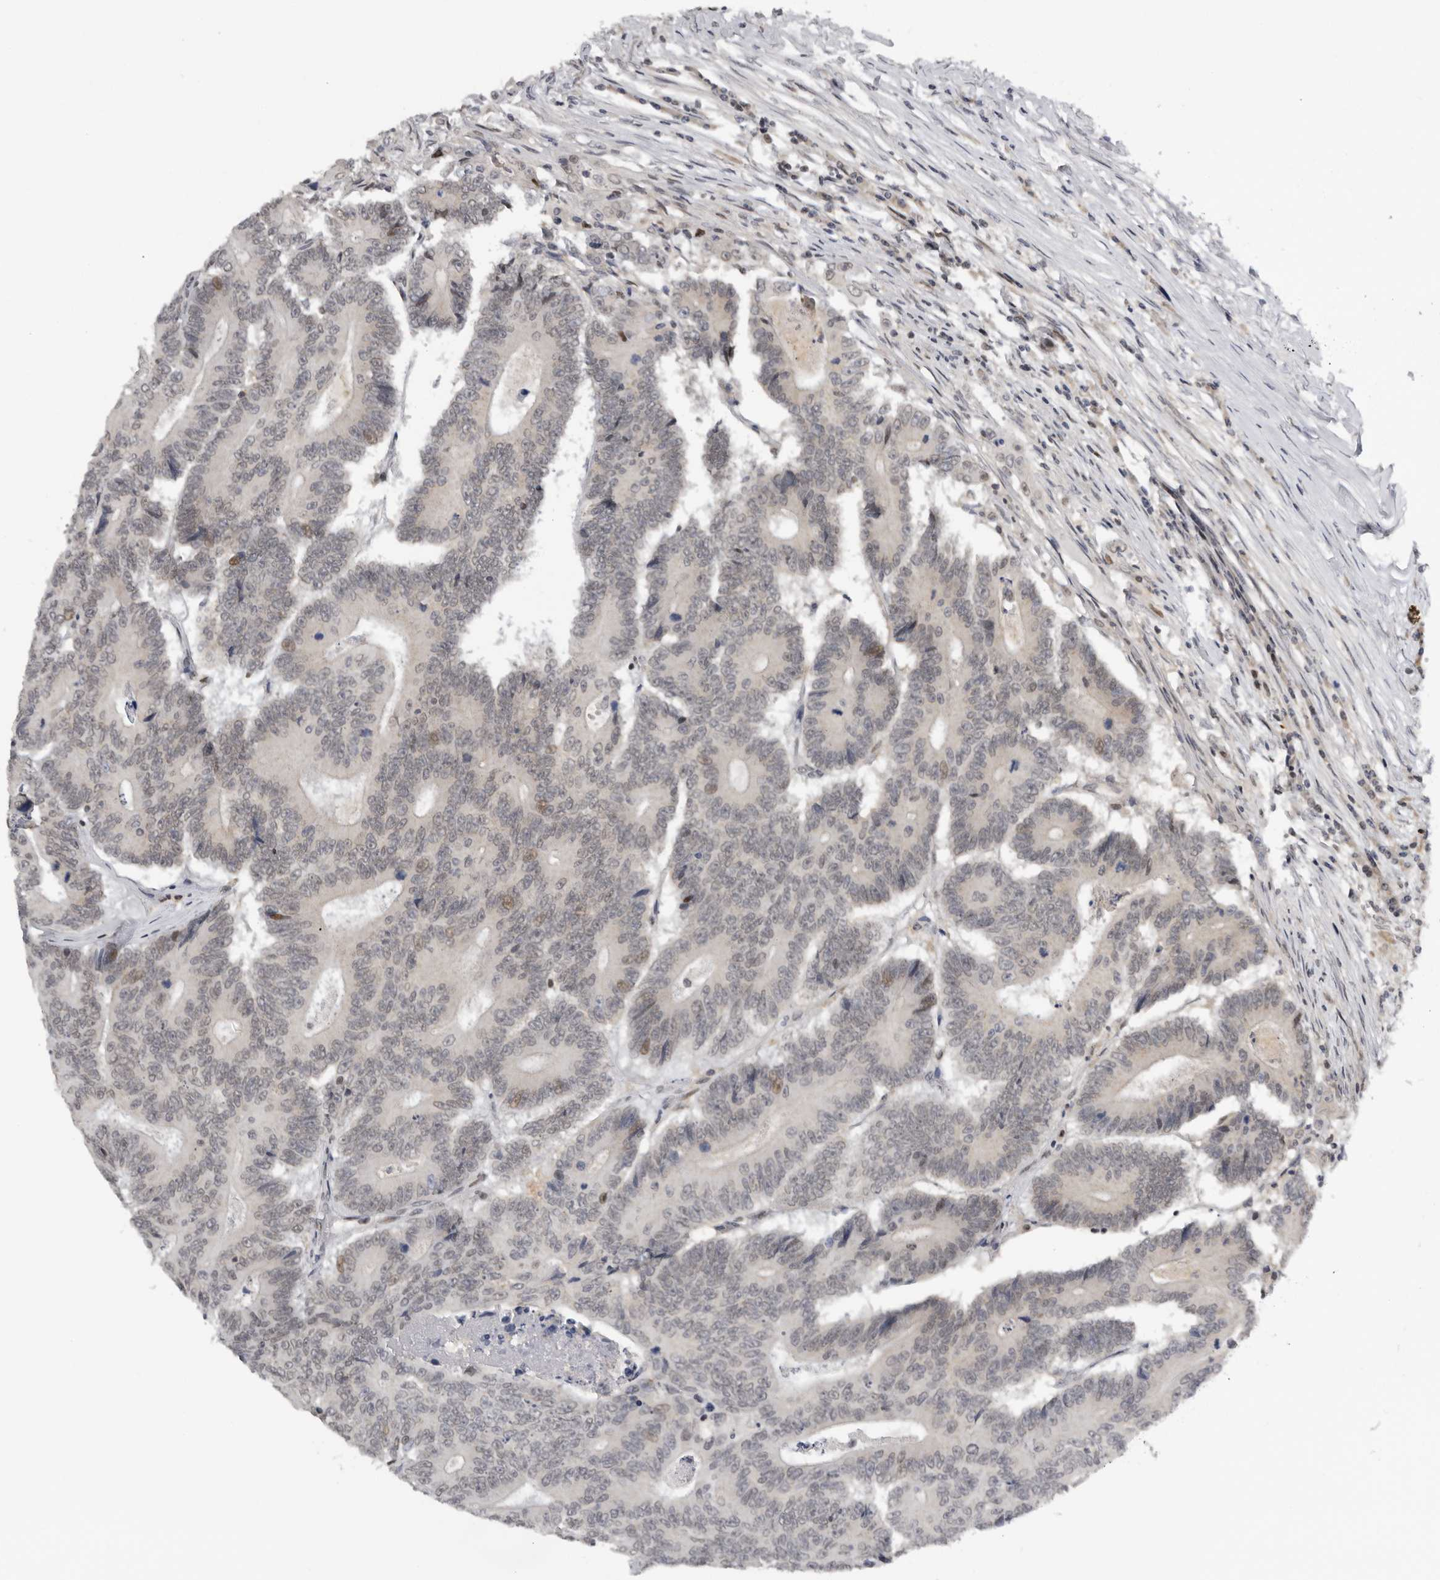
{"staining": {"intensity": "moderate", "quantity": "<25%", "location": "nuclear"}, "tissue": "colorectal cancer", "cell_type": "Tumor cells", "image_type": "cancer", "snomed": [{"axis": "morphology", "description": "Adenocarcinoma, NOS"}, {"axis": "topography", "description": "Colon"}], "caption": "This is a photomicrograph of immunohistochemistry (IHC) staining of adenocarcinoma (colorectal), which shows moderate staining in the nuclear of tumor cells.", "gene": "KIF2B", "patient": {"sex": "male", "age": 83}}